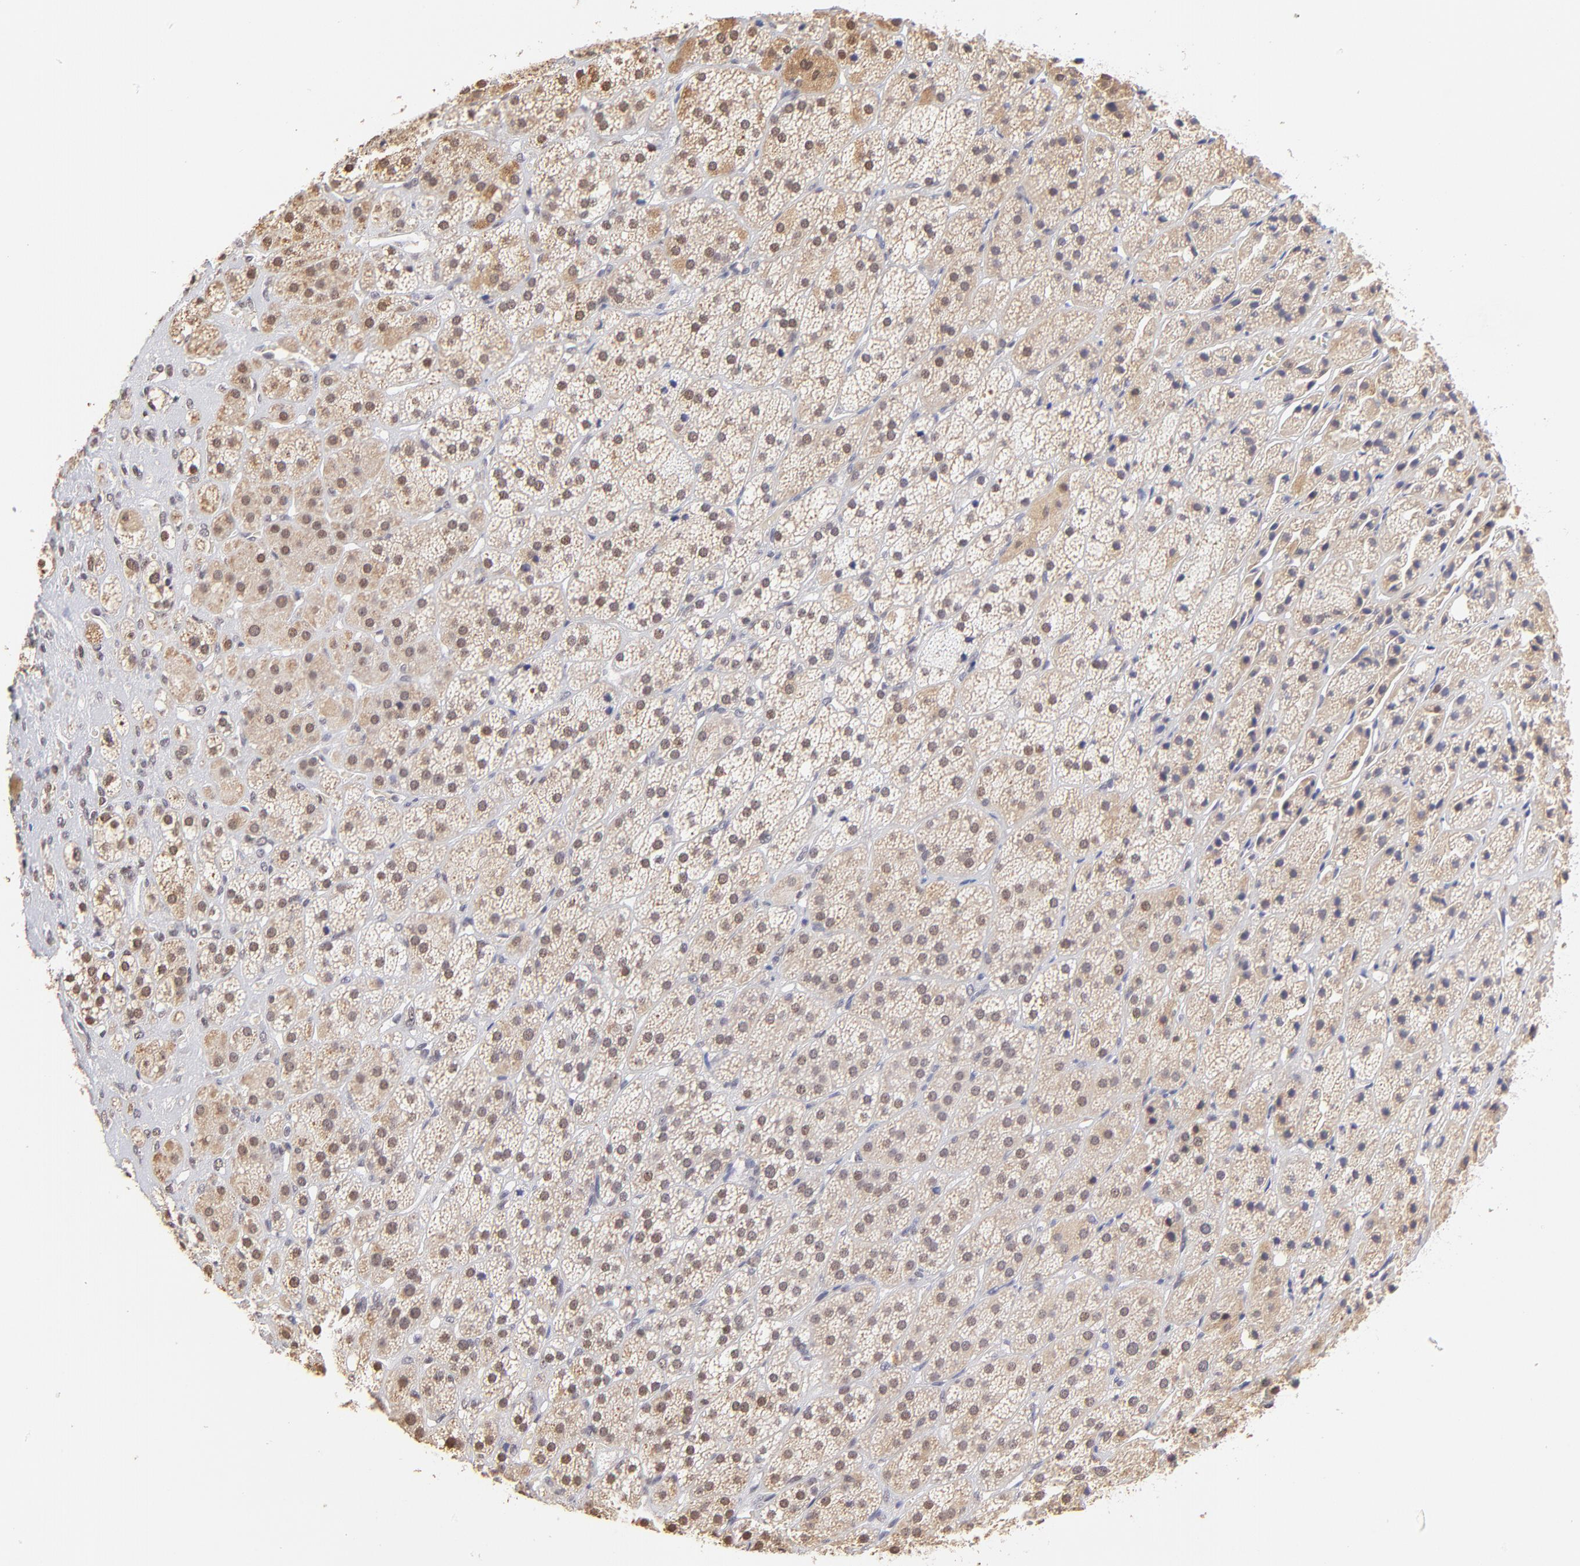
{"staining": {"intensity": "weak", "quantity": ">75%", "location": "cytoplasmic/membranous,nuclear"}, "tissue": "adrenal gland", "cell_type": "Glandular cells", "image_type": "normal", "snomed": [{"axis": "morphology", "description": "Normal tissue, NOS"}, {"axis": "topography", "description": "Adrenal gland"}], "caption": "Approximately >75% of glandular cells in normal adrenal gland display weak cytoplasmic/membranous,nuclear protein expression as visualized by brown immunohistochemical staining.", "gene": "ZNF670", "patient": {"sex": "female", "age": 71}}